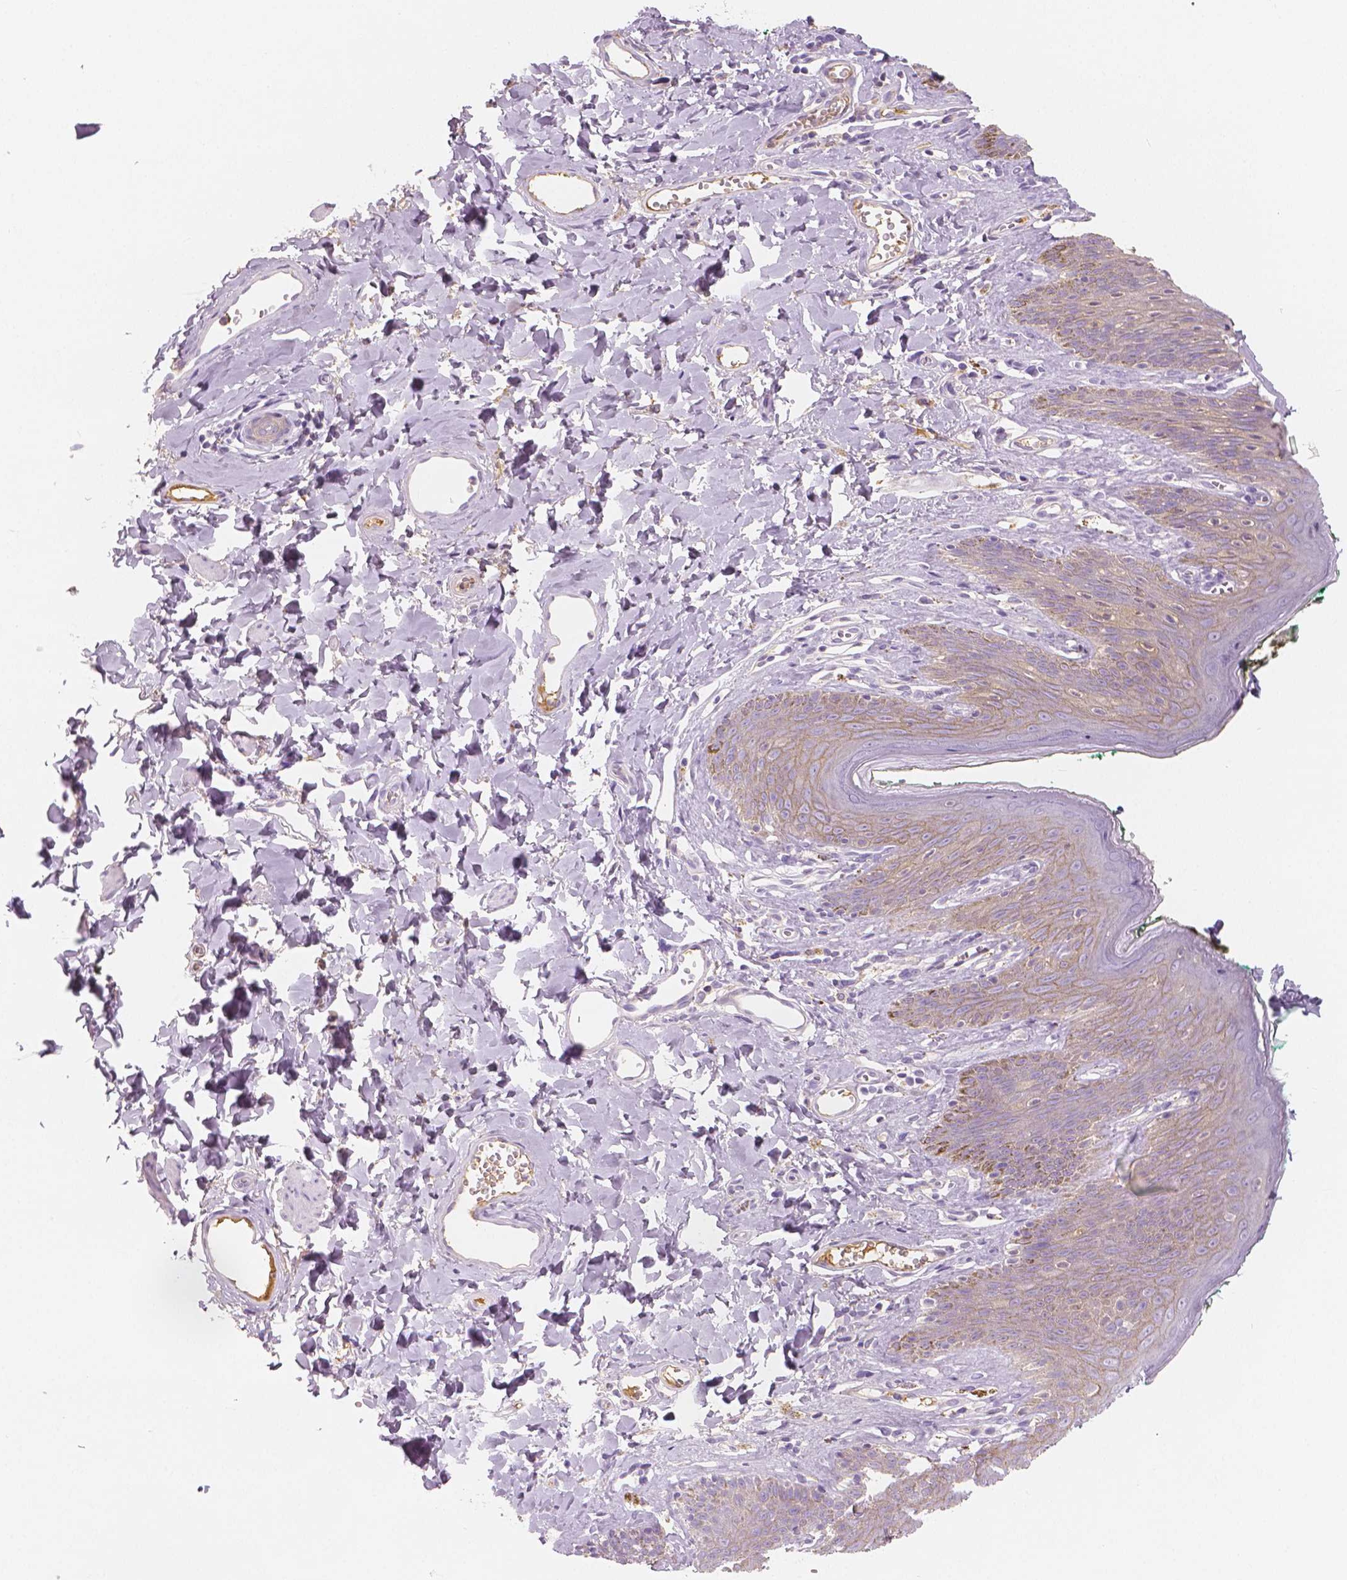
{"staining": {"intensity": "negative", "quantity": "none", "location": "none"}, "tissue": "skin", "cell_type": "Epidermal cells", "image_type": "normal", "snomed": [{"axis": "morphology", "description": "Normal tissue, NOS"}, {"axis": "topography", "description": "Vulva"}, {"axis": "topography", "description": "Peripheral nerve tissue"}], "caption": "The immunohistochemistry (IHC) photomicrograph has no significant positivity in epidermal cells of skin.", "gene": "APOA4", "patient": {"sex": "female", "age": 66}}